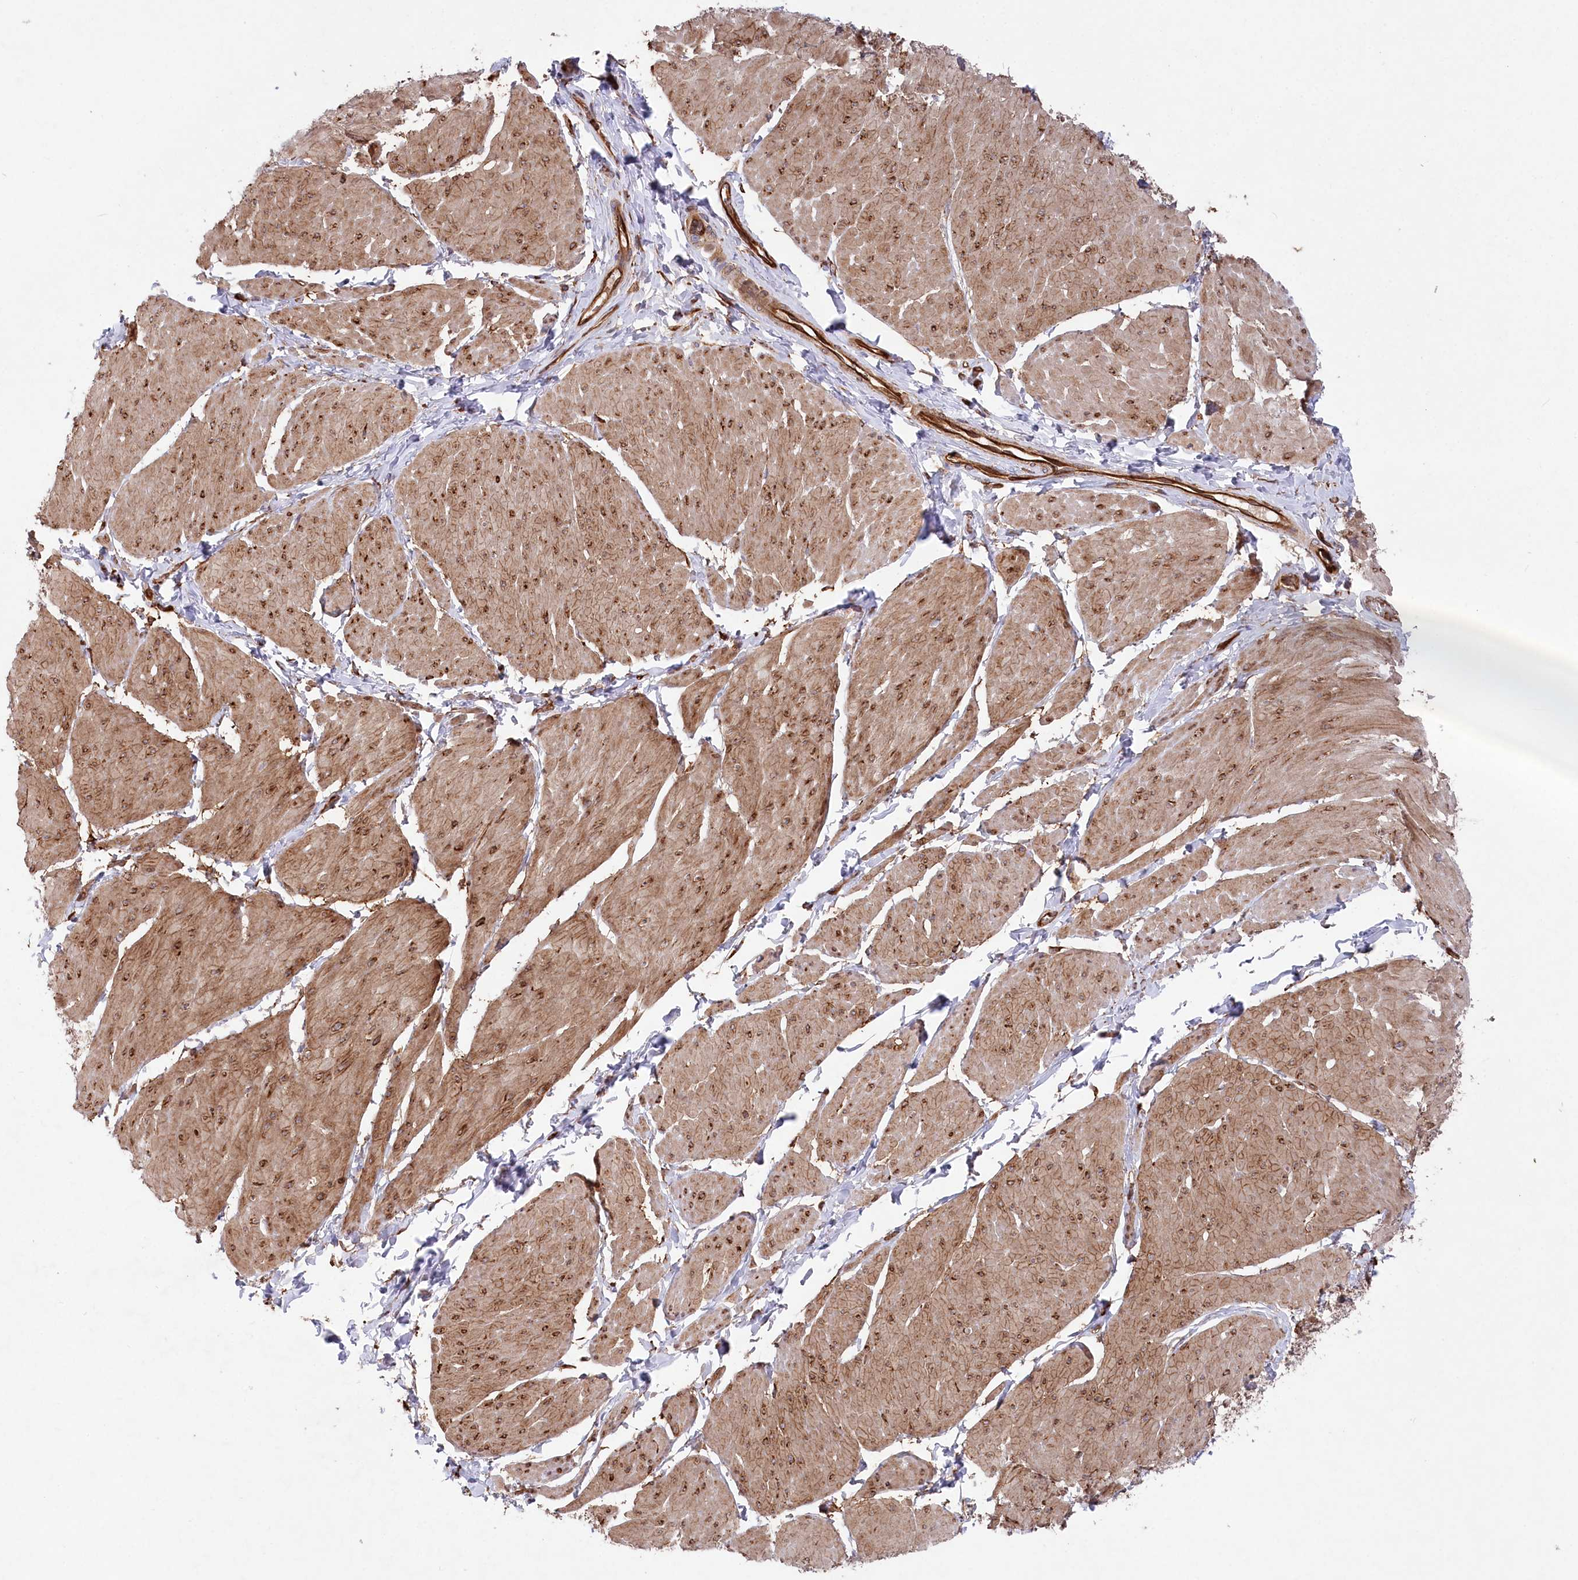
{"staining": {"intensity": "moderate", "quantity": ">75%", "location": "cytoplasmic/membranous"}, "tissue": "smooth muscle", "cell_type": "Smooth muscle cells", "image_type": "normal", "snomed": [{"axis": "morphology", "description": "Urothelial carcinoma, High grade"}, {"axis": "topography", "description": "Urinary bladder"}], "caption": "Immunohistochemical staining of normal human smooth muscle demonstrates >75% levels of moderate cytoplasmic/membranous protein expression in about >75% of smooth muscle cells.", "gene": "MTPAP", "patient": {"sex": "male", "age": 46}}